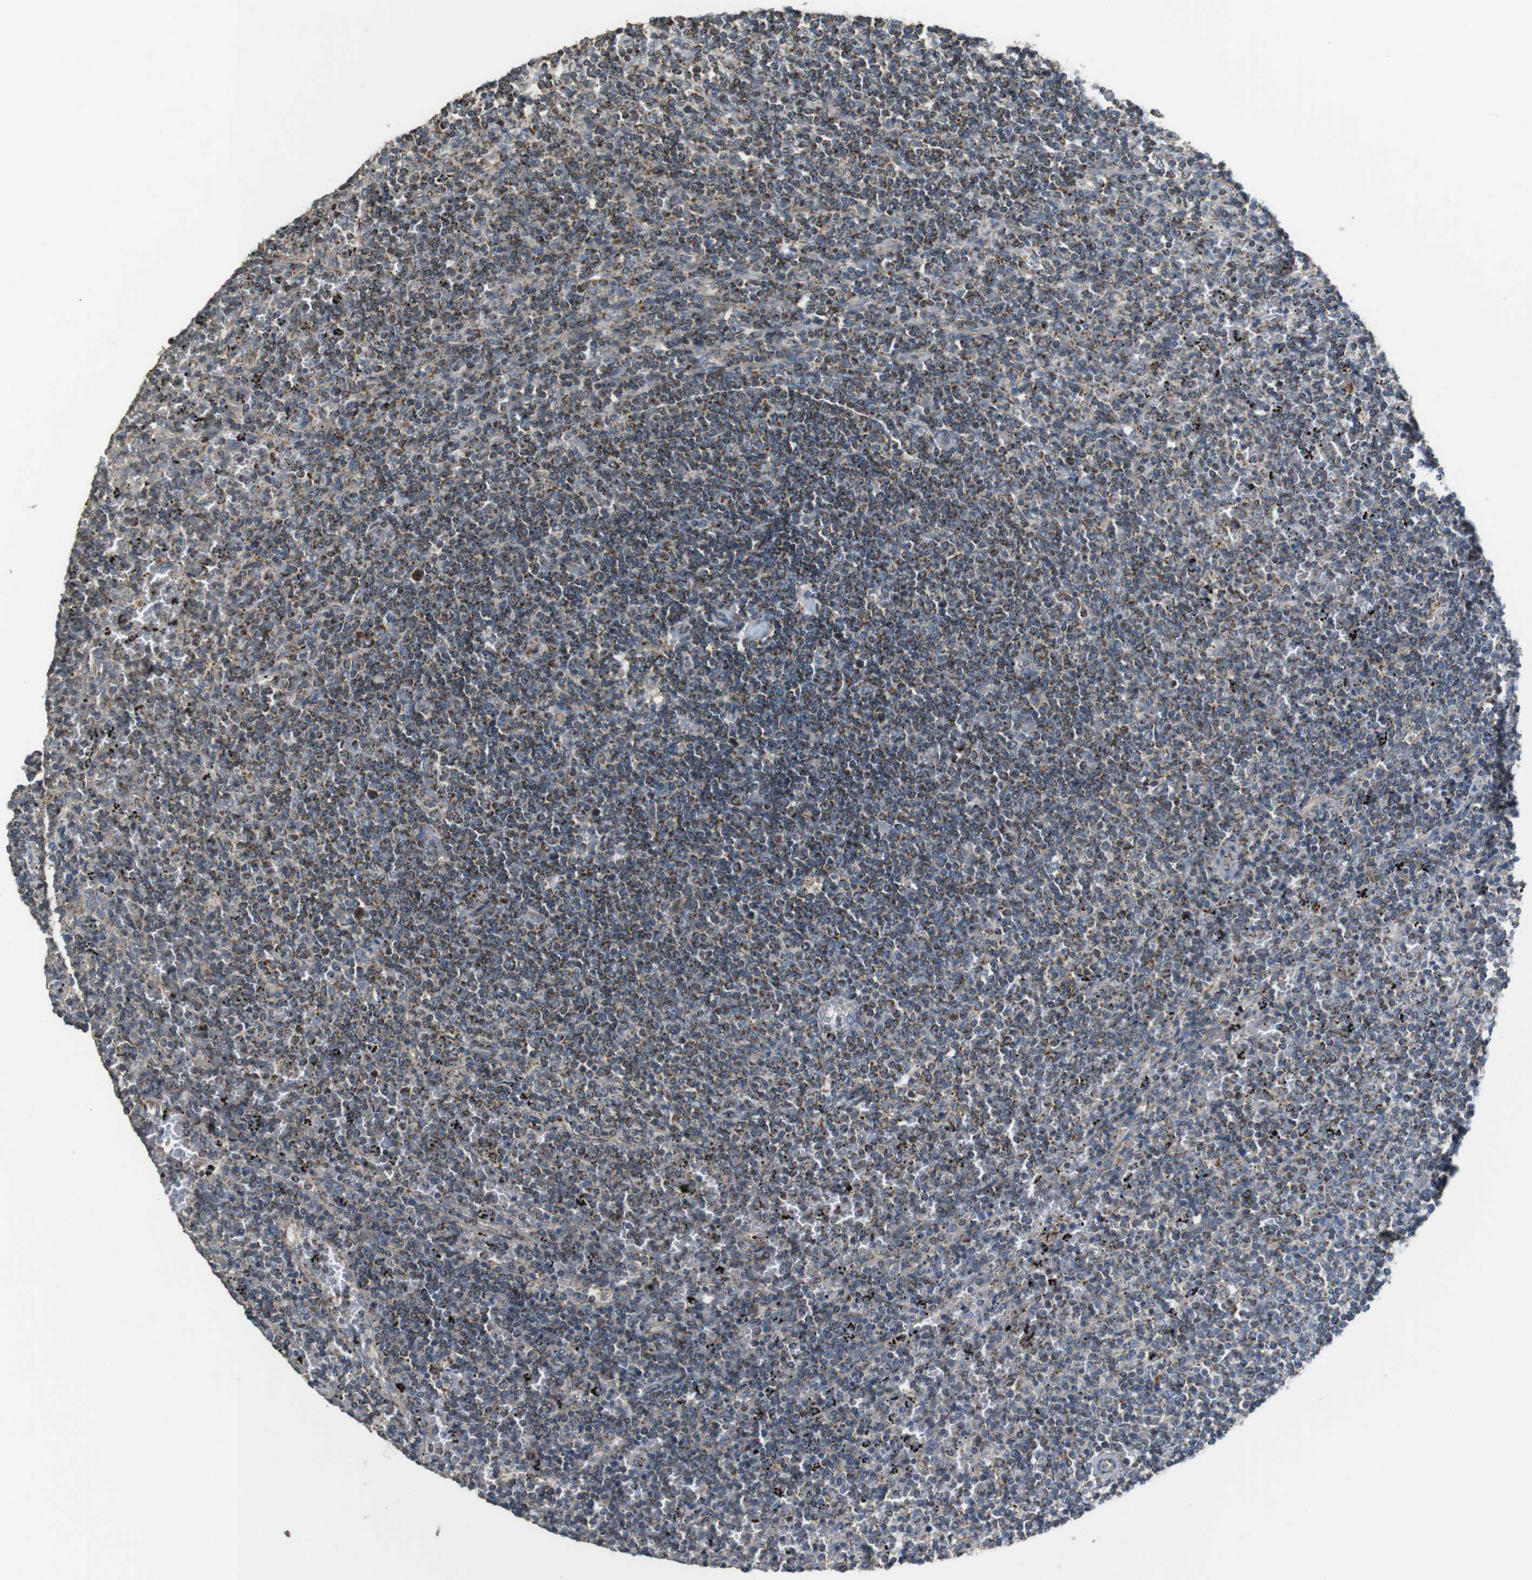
{"staining": {"intensity": "weak", "quantity": "25%-75%", "location": "cytoplasmic/membranous"}, "tissue": "lymphoma", "cell_type": "Tumor cells", "image_type": "cancer", "snomed": [{"axis": "morphology", "description": "Malignant lymphoma, non-Hodgkin's type, Low grade"}, {"axis": "topography", "description": "Spleen"}], "caption": "Lymphoma stained with a brown dye displays weak cytoplasmic/membranous positive staining in about 25%-75% of tumor cells.", "gene": "CALHM2", "patient": {"sex": "female", "age": 50}}